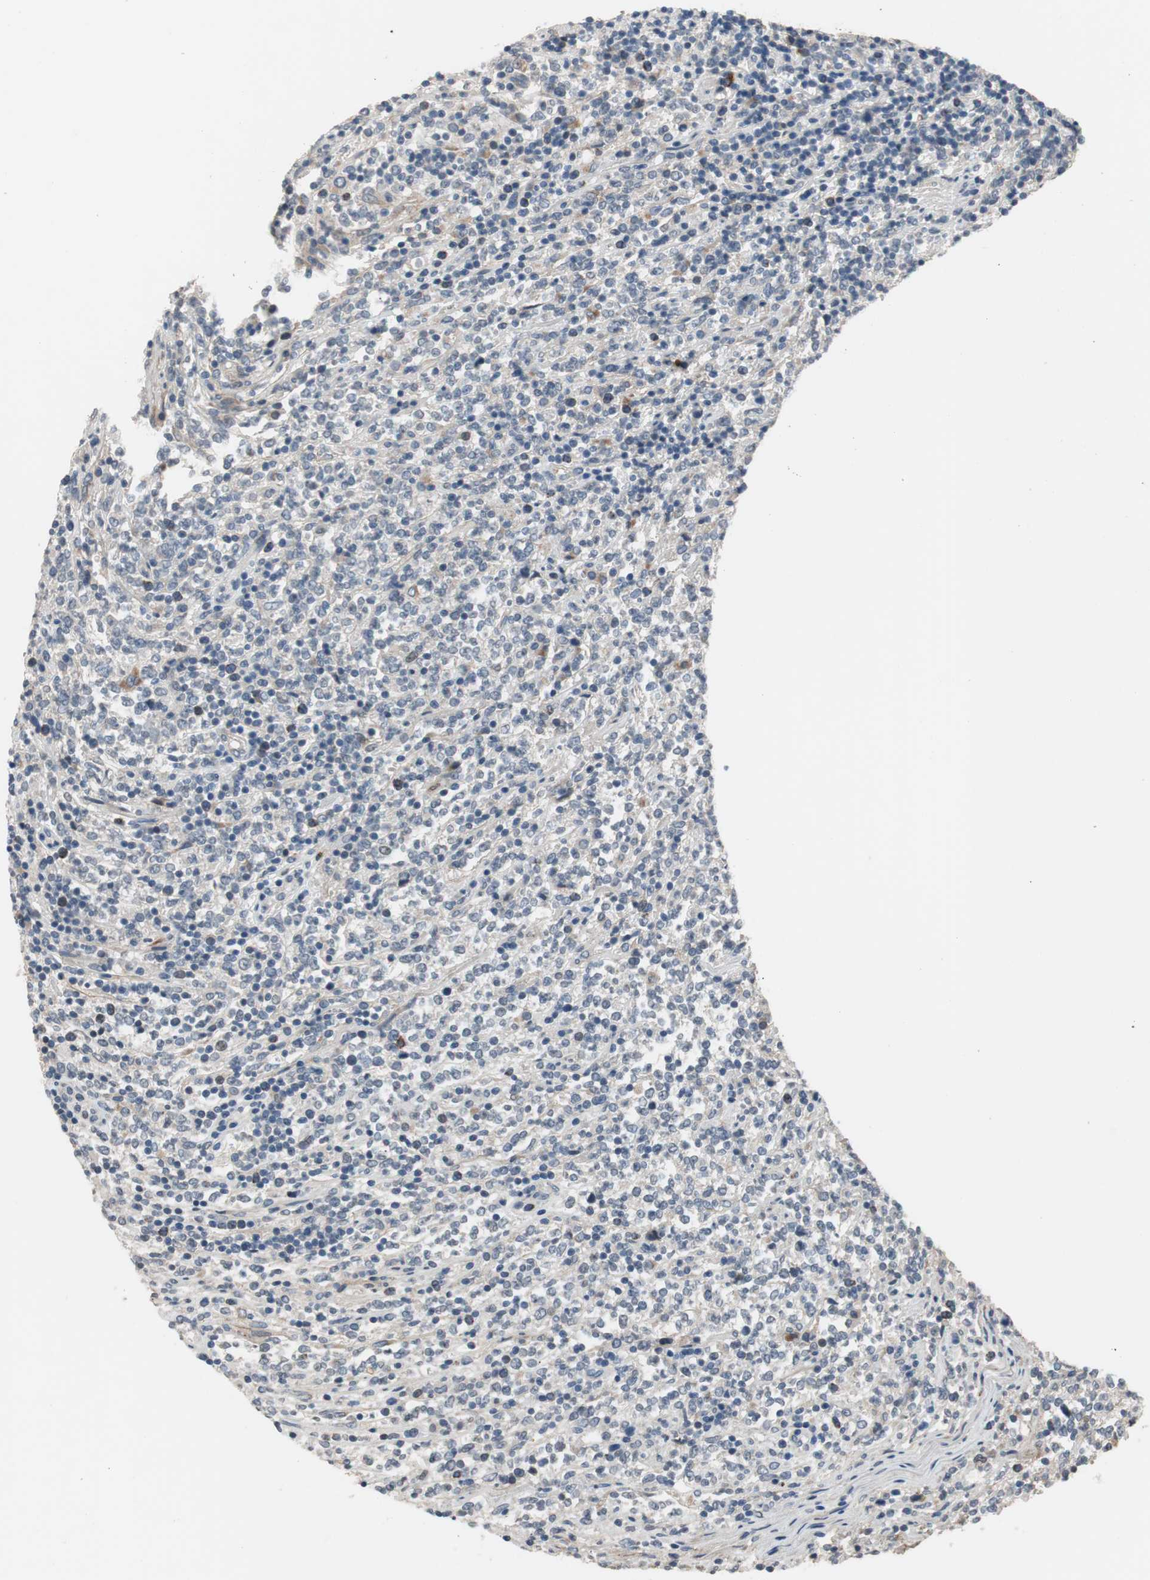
{"staining": {"intensity": "weak", "quantity": "25%-75%", "location": "none"}, "tissue": "lymphoma", "cell_type": "Tumor cells", "image_type": "cancer", "snomed": [{"axis": "morphology", "description": "Malignant lymphoma, non-Hodgkin's type, High grade"}, {"axis": "topography", "description": "Soft tissue"}], "caption": "Protein staining shows weak None expression in about 25%-75% of tumor cells in lymphoma.", "gene": "COL12A1", "patient": {"sex": "male", "age": 18}}